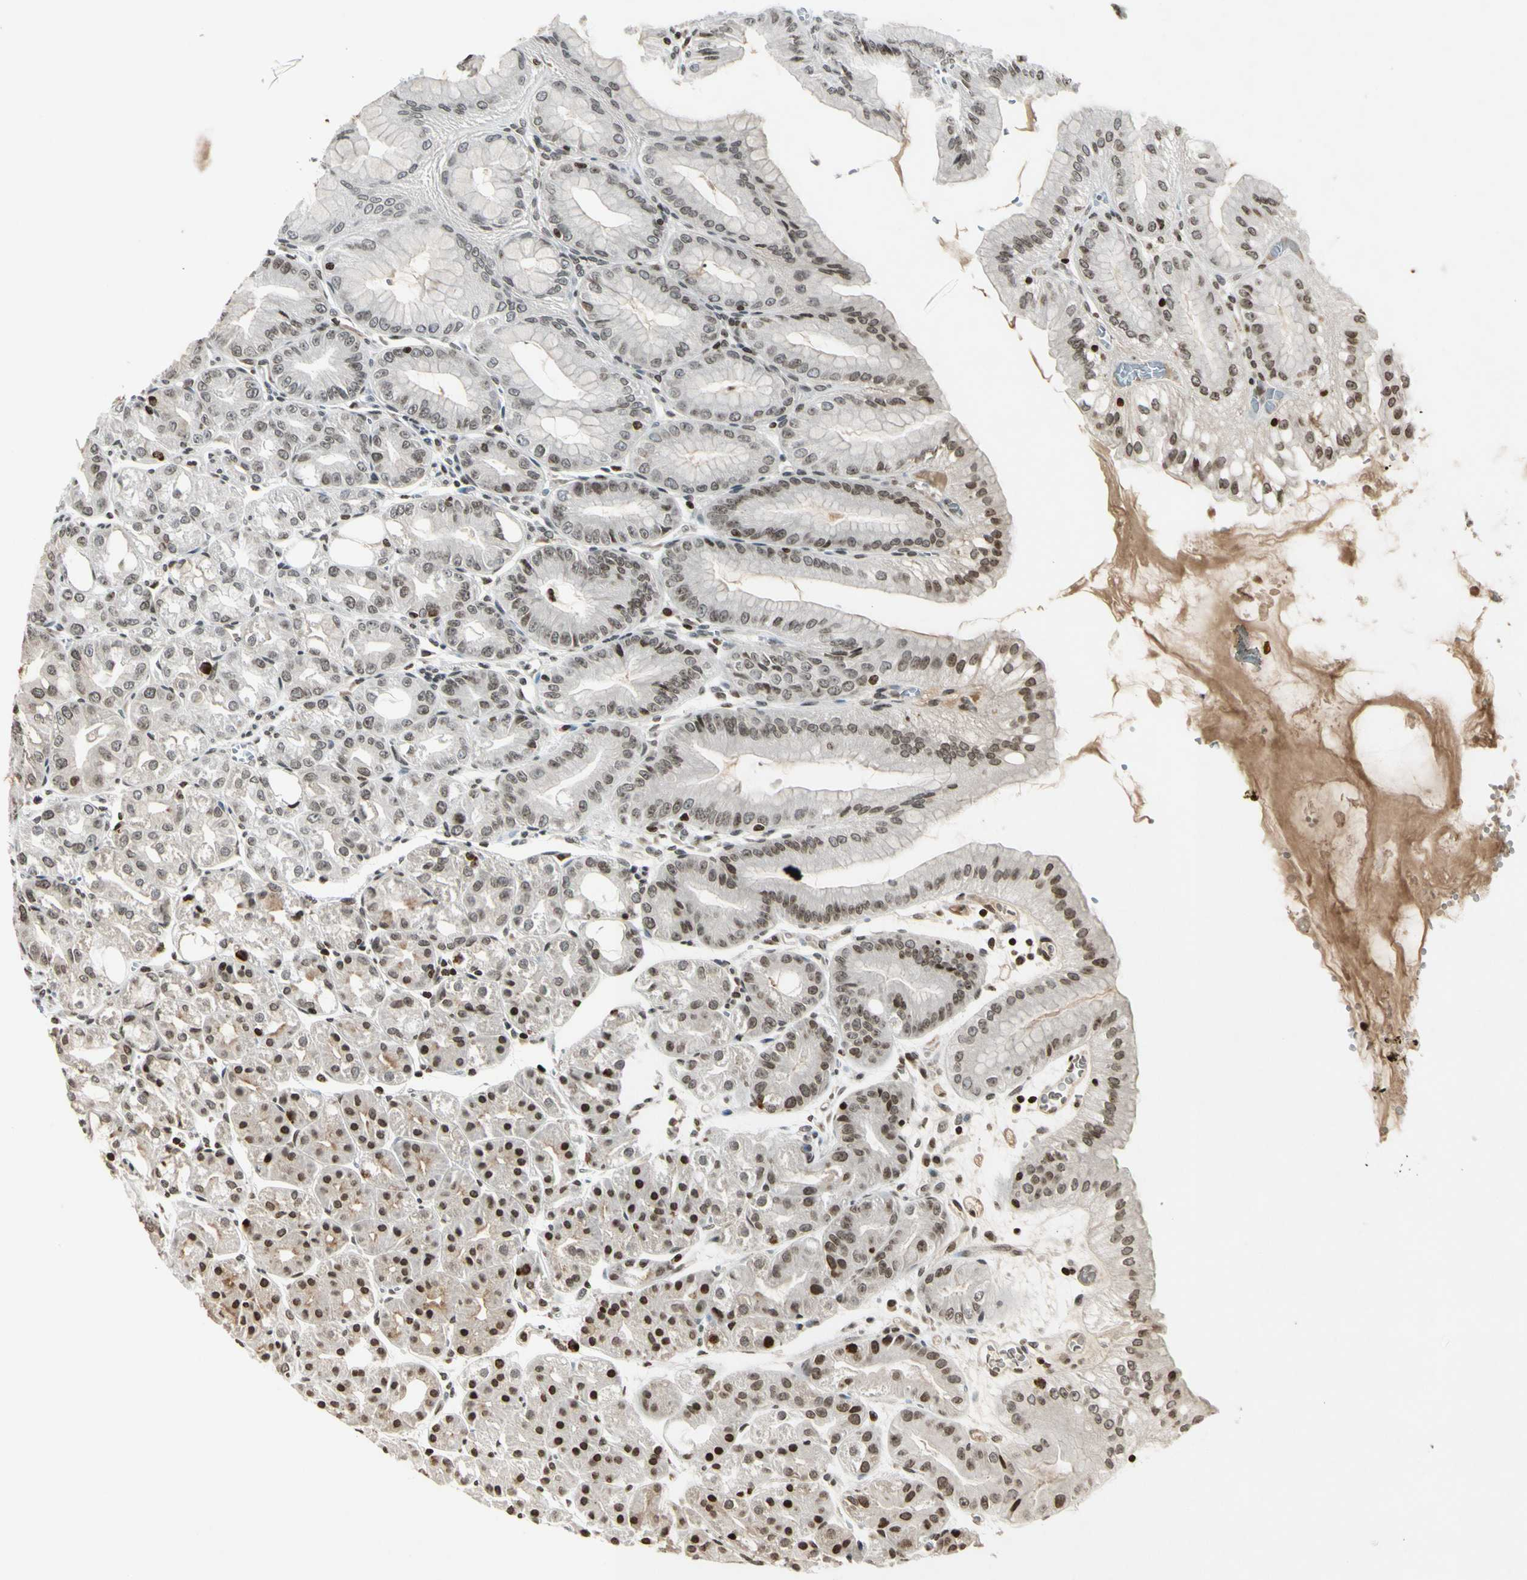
{"staining": {"intensity": "moderate", "quantity": ">75%", "location": "nuclear"}, "tissue": "stomach", "cell_type": "Glandular cells", "image_type": "normal", "snomed": [{"axis": "morphology", "description": "Normal tissue, NOS"}, {"axis": "topography", "description": "Stomach, lower"}], "caption": "Protein staining reveals moderate nuclear expression in about >75% of glandular cells in benign stomach. (IHC, brightfield microscopy, high magnification).", "gene": "RORA", "patient": {"sex": "male", "age": 71}}